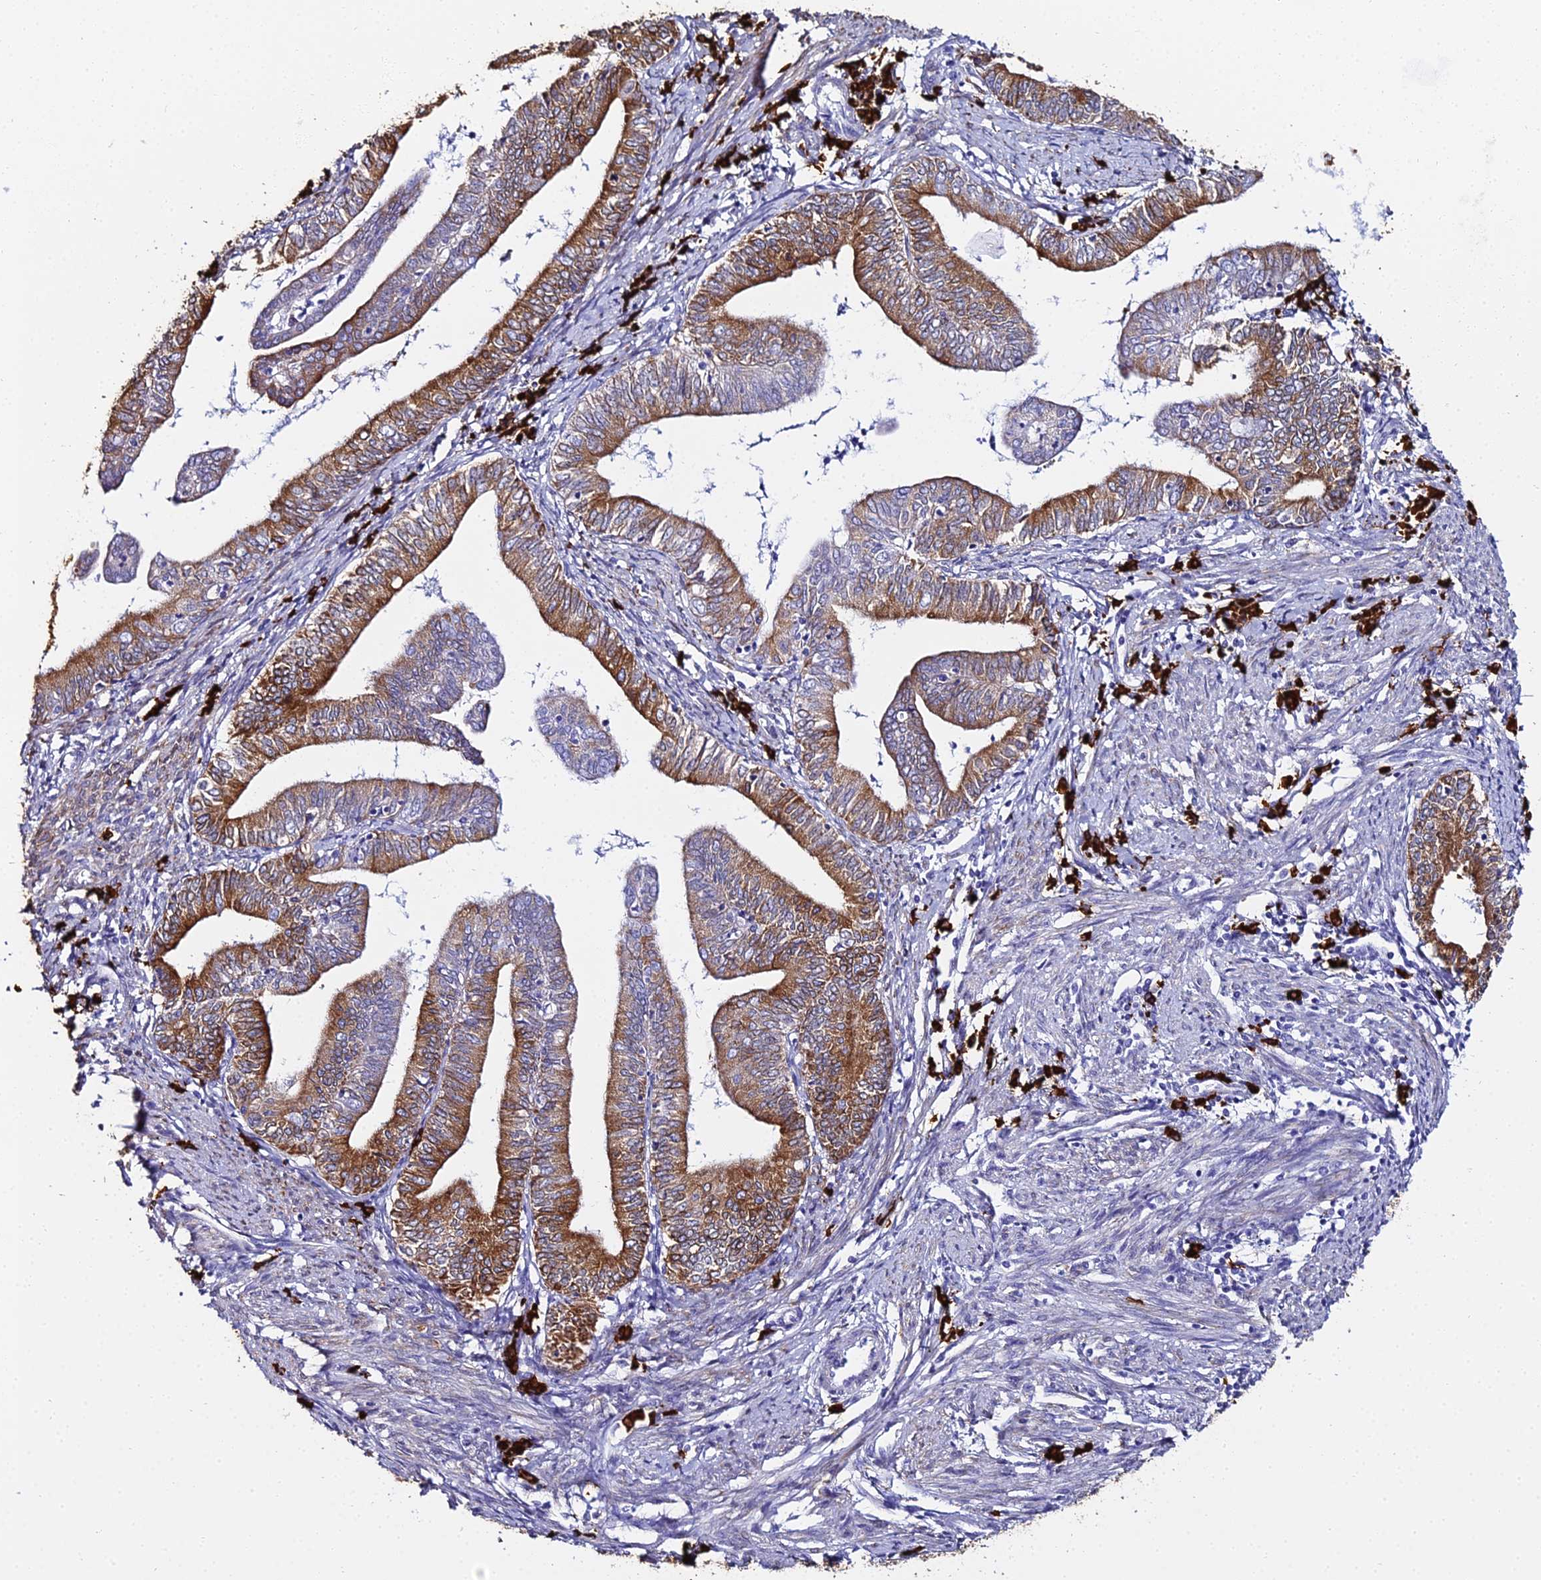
{"staining": {"intensity": "moderate", "quantity": "25%-75%", "location": "cytoplasmic/membranous"}, "tissue": "endometrial cancer", "cell_type": "Tumor cells", "image_type": "cancer", "snomed": [{"axis": "morphology", "description": "Adenocarcinoma, NOS"}, {"axis": "topography", "description": "Endometrium"}], "caption": "Moderate cytoplasmic/membranous protein expression is present in about 25%-75% of tumor cells in endometrial cancer.", "gene": "TXNDC5", "patient": {"sex": "female", "age": 66}}